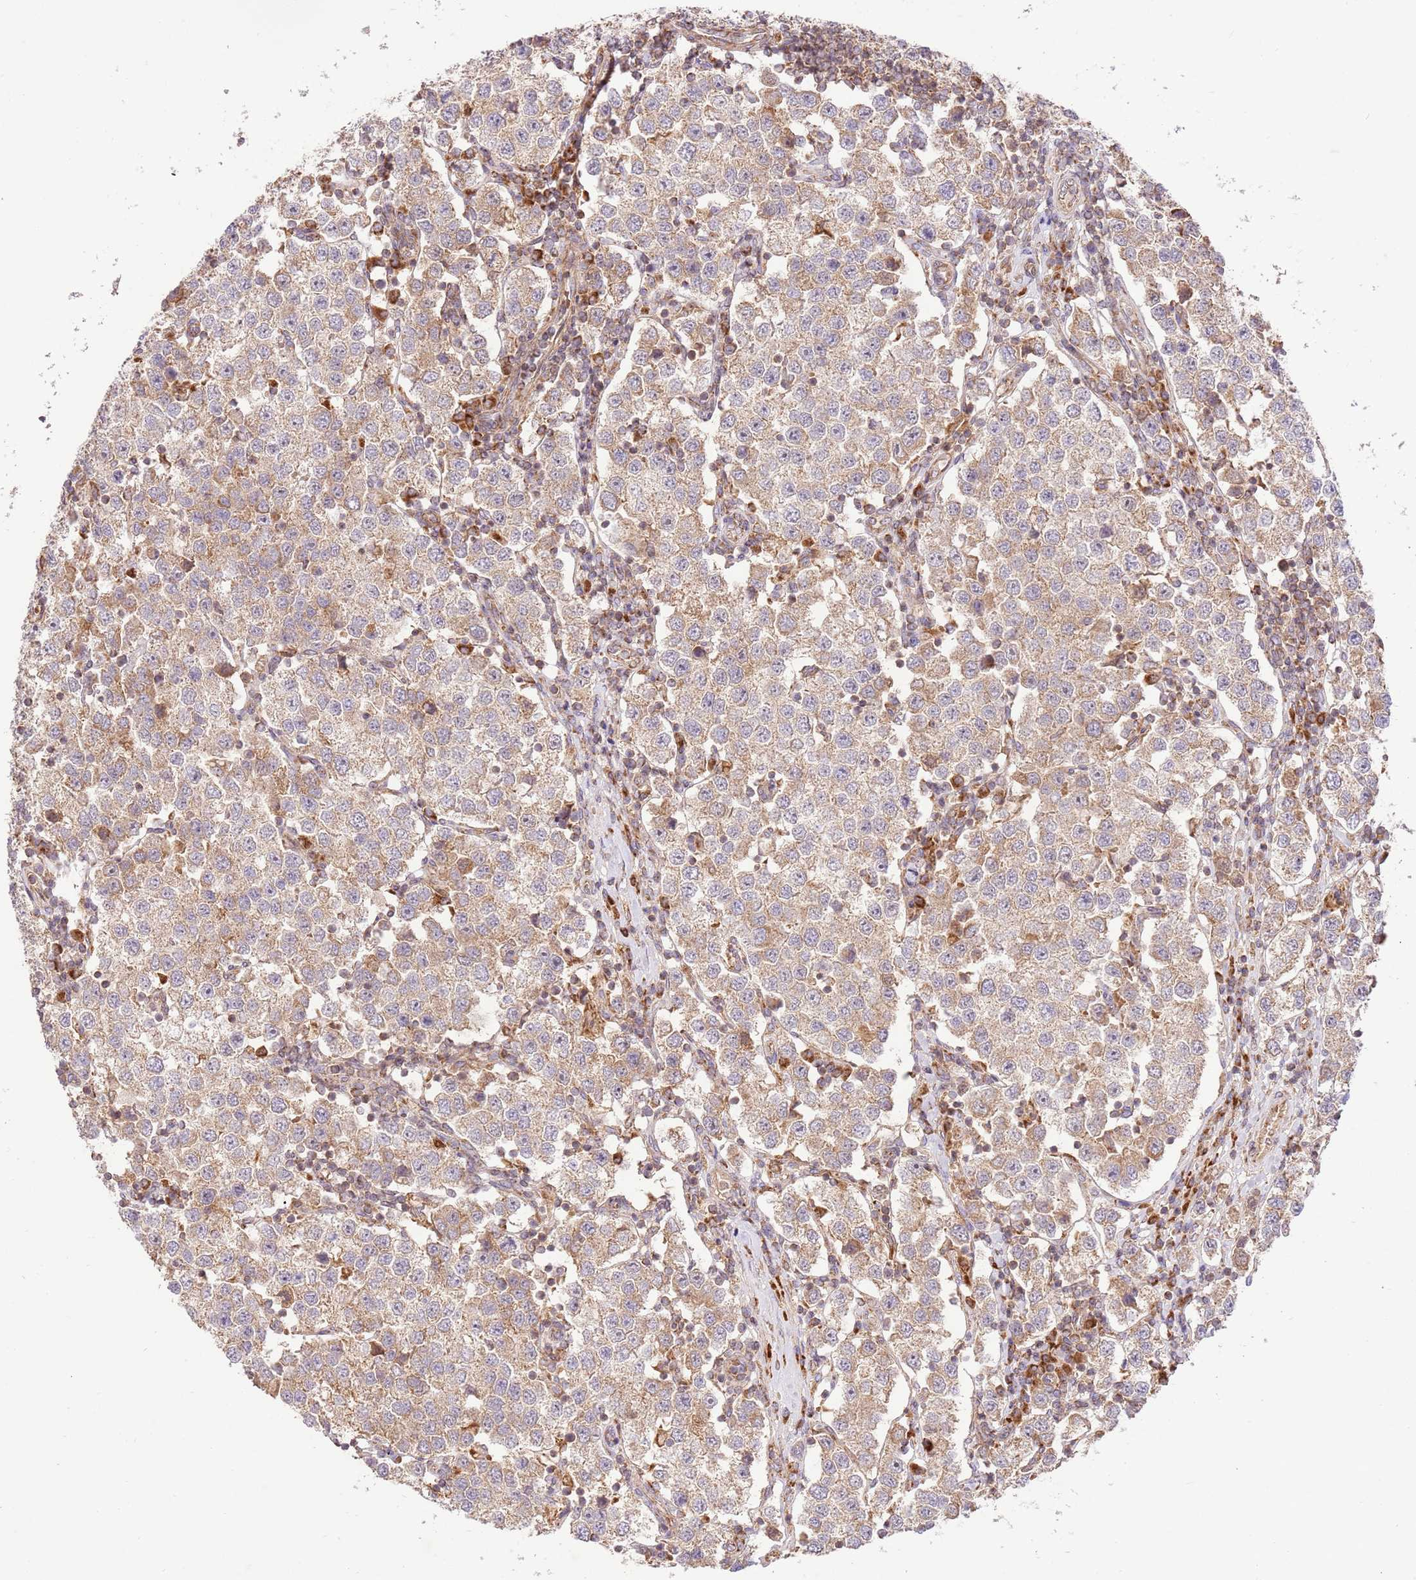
{"staining": {"intensity": "moderate", "quantity": "25%-75%", "location": "cytoplasmic/membranous"}, "tissue": "testis cancer", "cell_type": "Tumor cells", "image_type": "cancer", "snomed": [{"axis": "morphology", "description": "Seminoma, NOS"}, {"axis": "topography", "description": "Testis"}], "caption": "High-magnification brightfield microscopy of testis seminoma stained with DAB (3,3'-diaminobenzidine) (brown) and counterstained with hematoxylin (blue). tumor cells exhibit moderate cytoplasmic/membranous expression is identified in about25%-75% of cells.", "gene": "SPATA2L", "patient": {"sex": "male", "age": 37}}